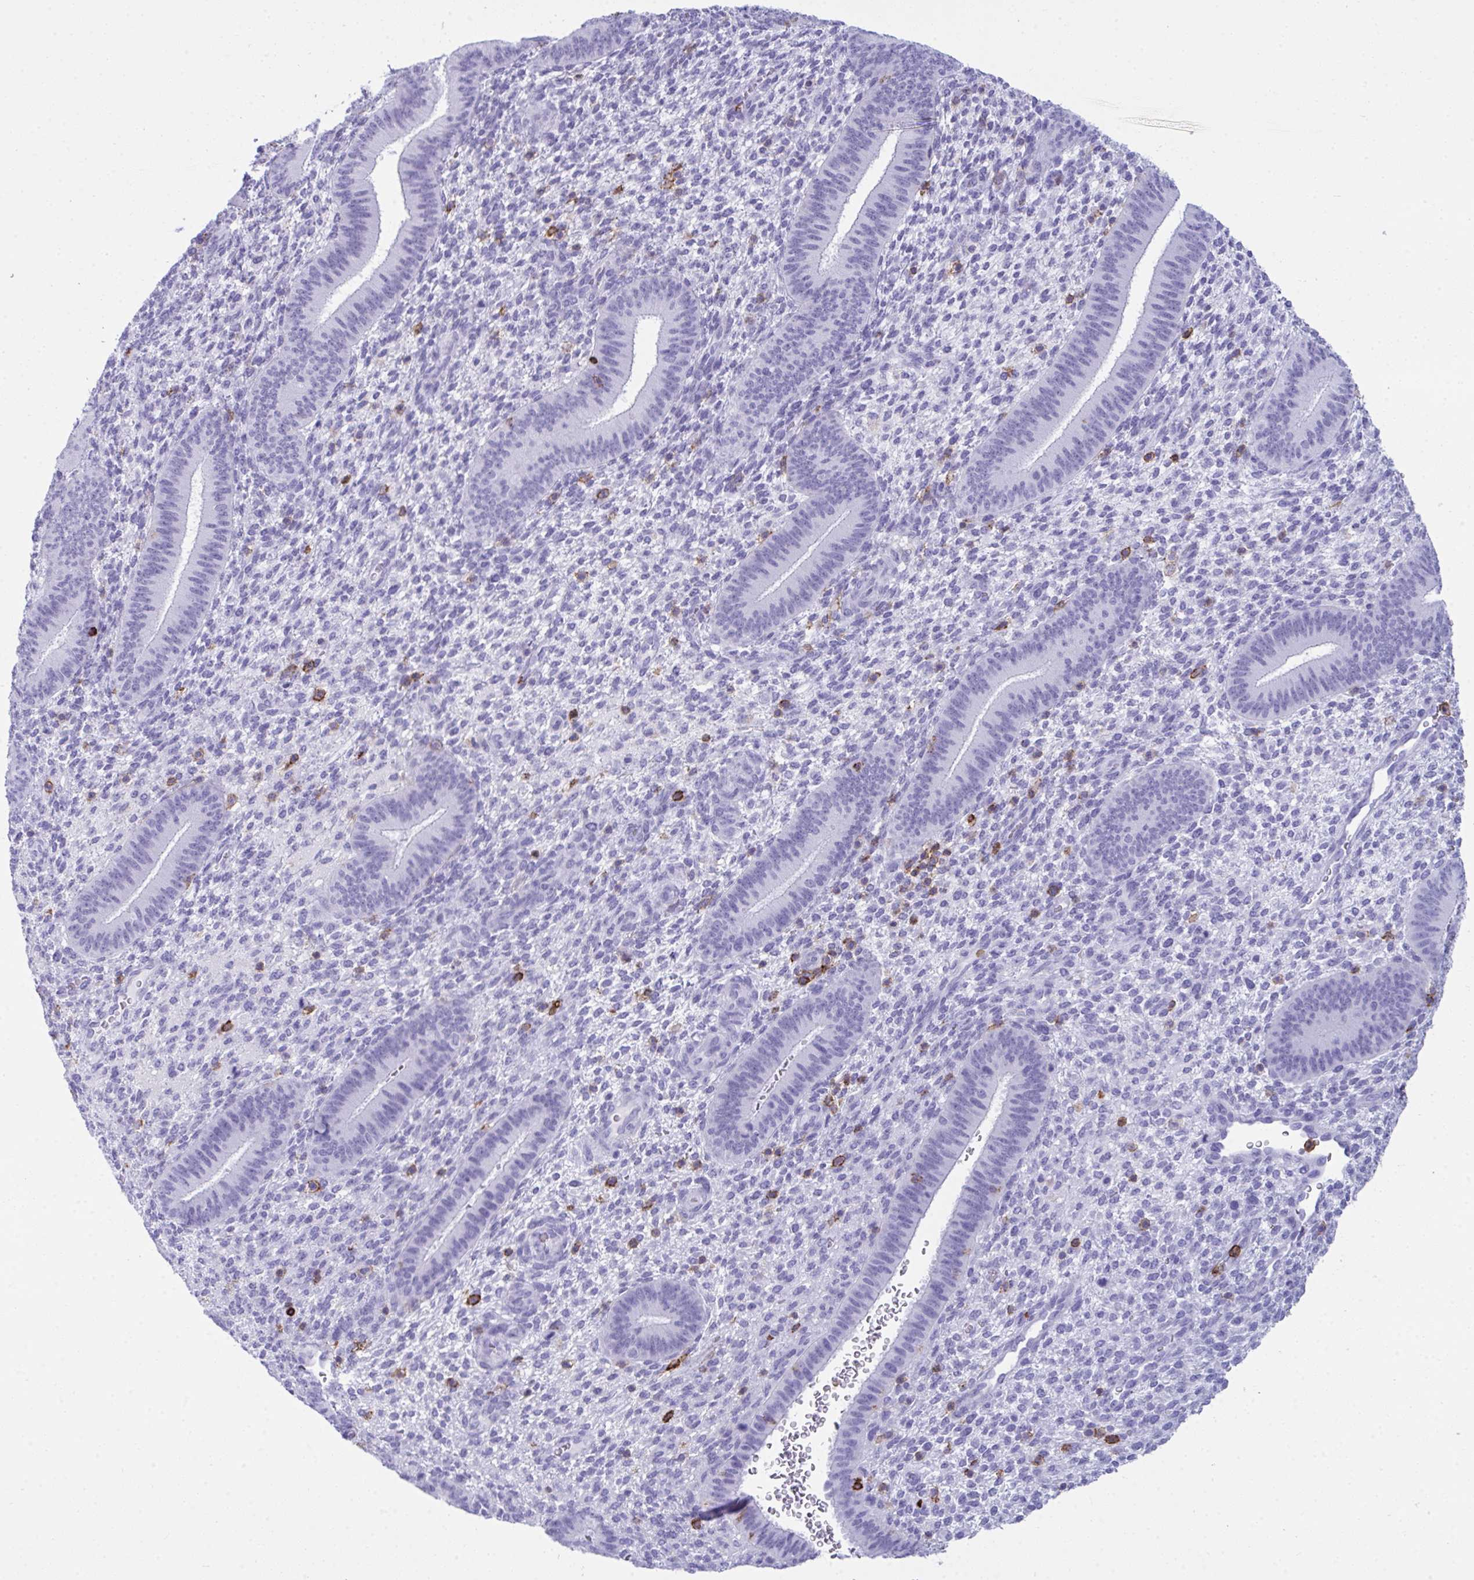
{"staining": {"intensity": "negative", "quantity": "none", "location": "none"}, "tissue": "endometrium", "cell_type": "Cells in endometrial stroma", "image_type": "normal", "snomed": [{"axis": "morphology", "description": "Normal tissue, NOS"}, {"axis": "topography", "description": "Endometrium"}], "caption": "Immunohistochemistry of normal endometrium reveals no positivity in cells in endometrial stroma.", "gene": "SPN", "patient": {"sex": "female", "age": 39}}